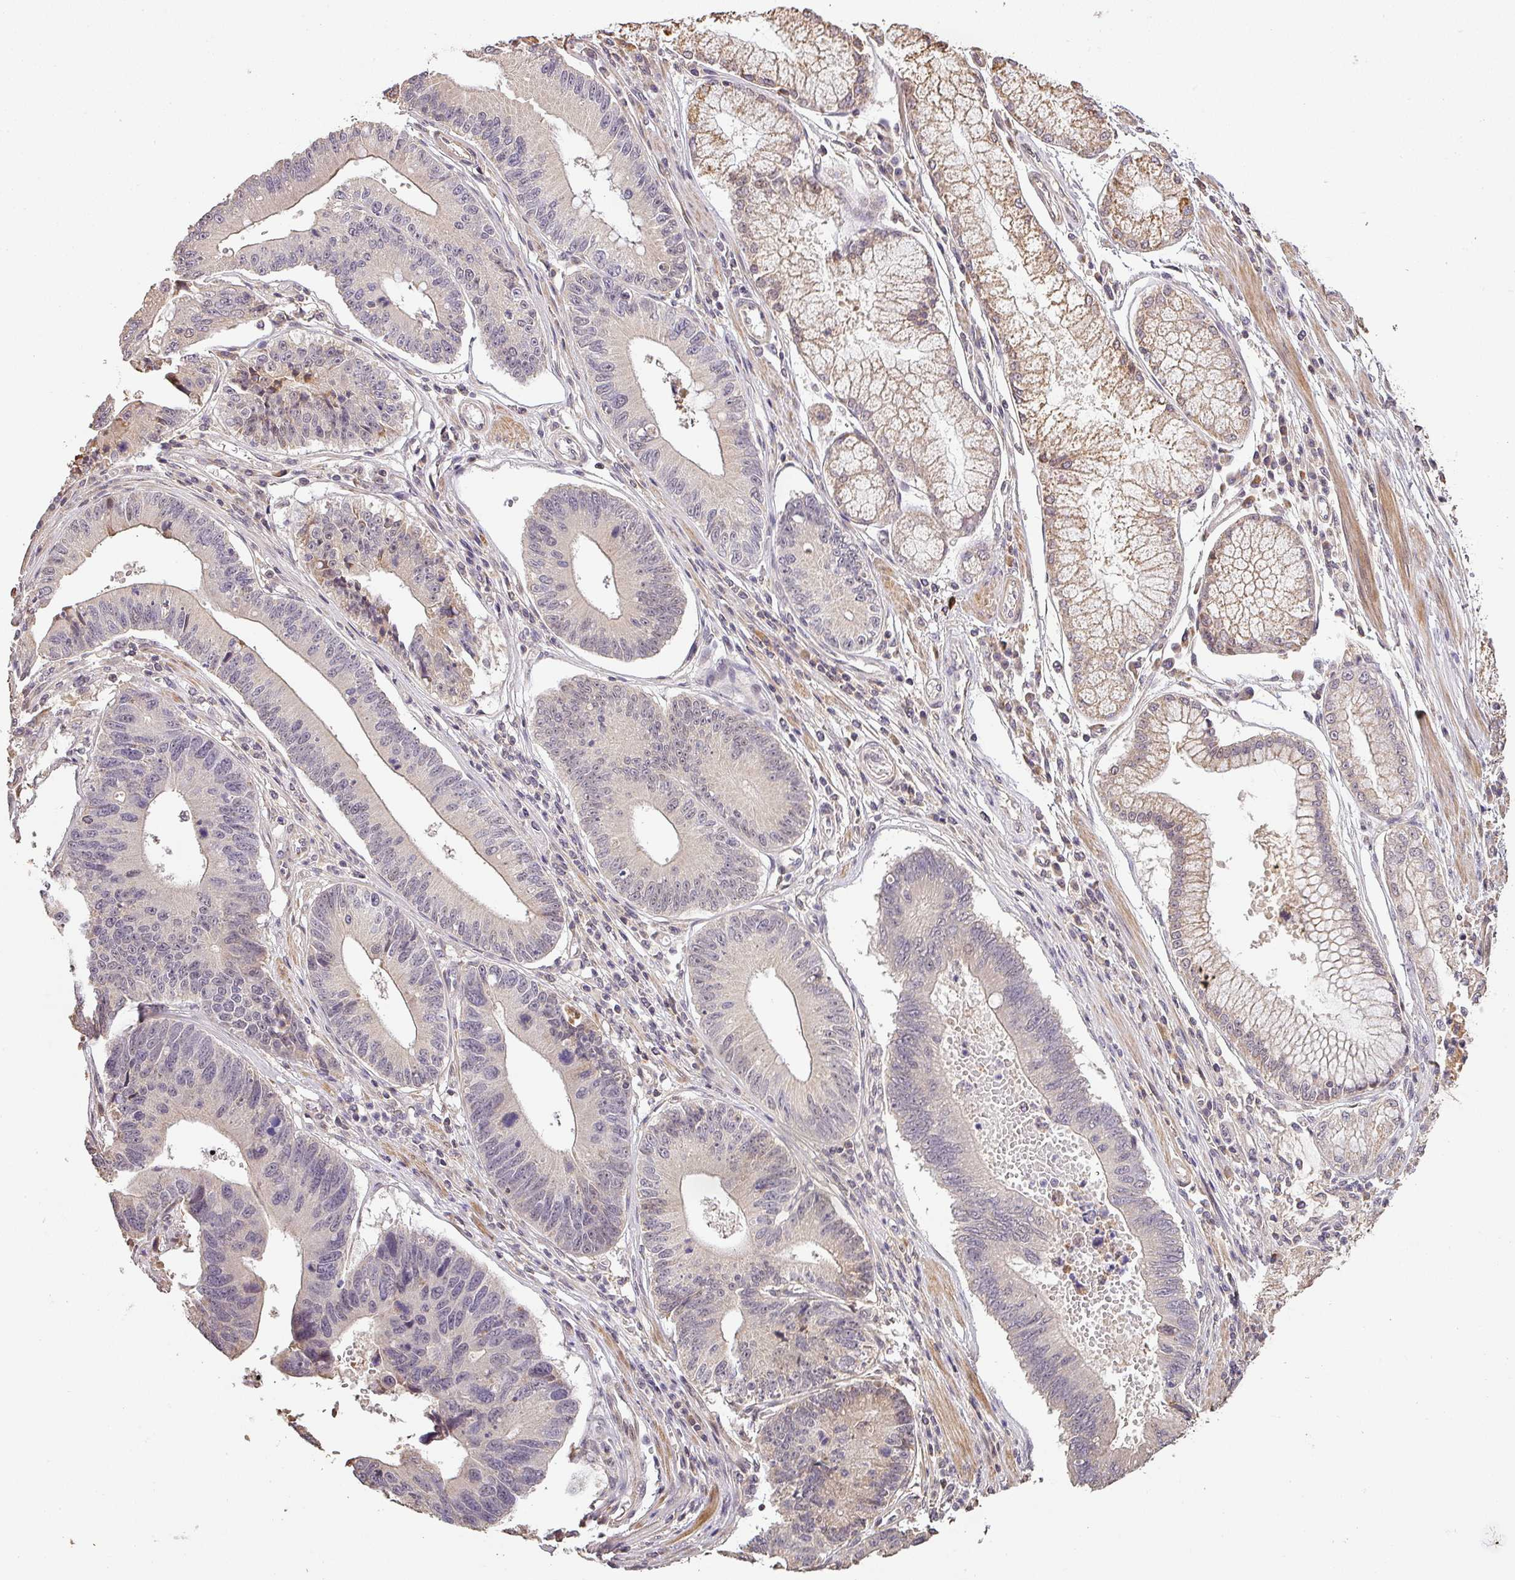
{"staining": {"intensity": "weak", "quantity": "<25%", "location": "cytoplasmic/membranous"}, "tissue": "stomach cancer", "cell_type": "Tumor cells", "image_type": "cancer", "snomed": [{"axis": "morphology", "description": "Adenocarcinoma, NOS"}, {"axis": "topography", "description": "Stomach"}], "caption": "High magnification brightfield microscopy of stomach cancer (adenocarcinoma) stained with DAB (3,3'-diaminobenzidine) (brown) and counterstained with hematoxylin (blue): tumor cells show no significant staining.", "gene": "BPIFB3", "patient": {"sex": "male", "age": 59}}